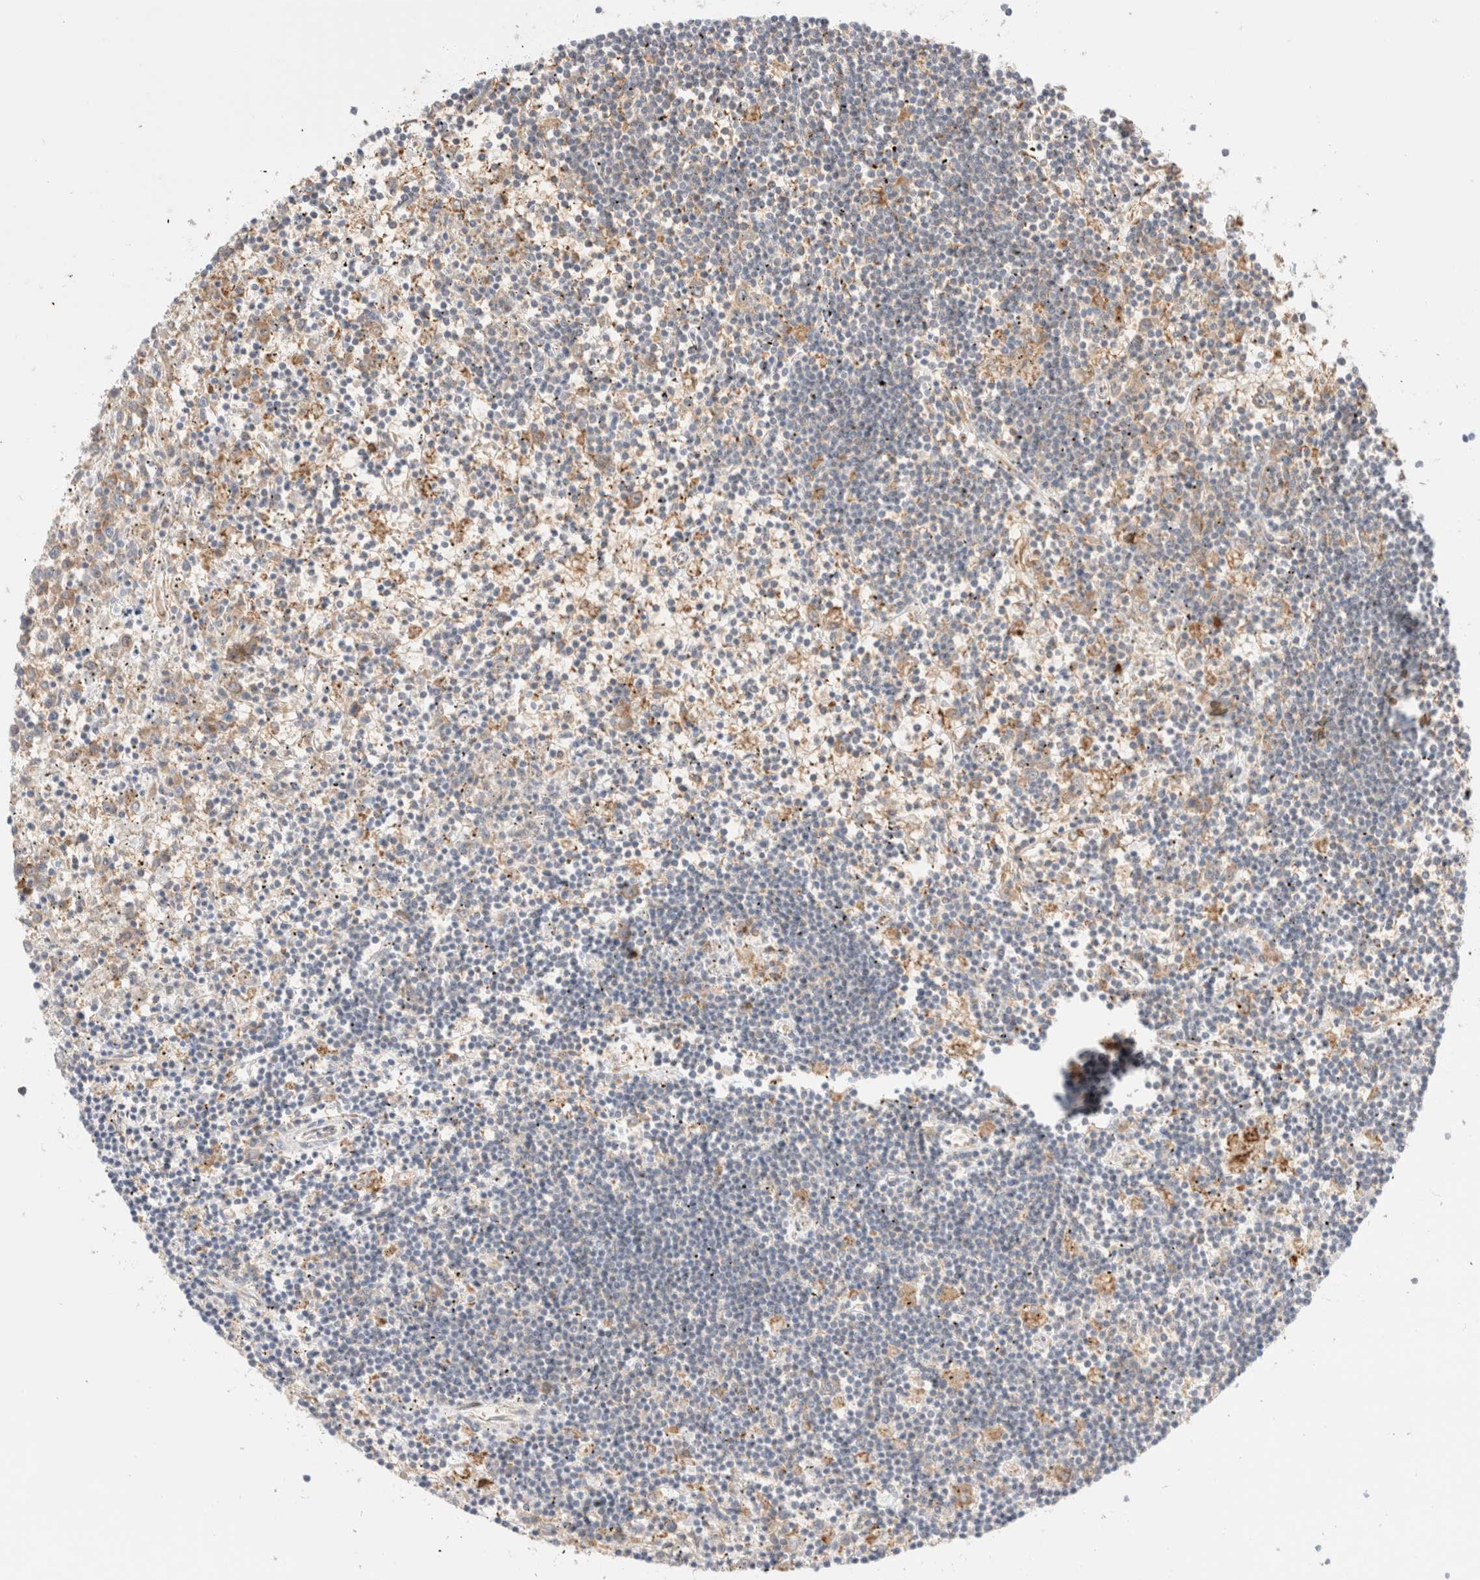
{"staining": {"intensity": "weak", "quantity": "<25%", "location": "cytoplasmic/membranous"}, "tissue": "lymphoma", "cell_type": "Tumor cells", "image_type": "cancer", "snomed": [{"axis": "morphology", "description": "Malignant lymphoma, non-Hodgkin's type, Low grade"}, {"axis": "topography", "description": "Spleen"}], "caption": "Immunohistochemistry (IHC) of lymphoma demonstrates no staining in tumor cells.", "gene": "UTS2B", "patient": {"sex": "male", "age": 76}}